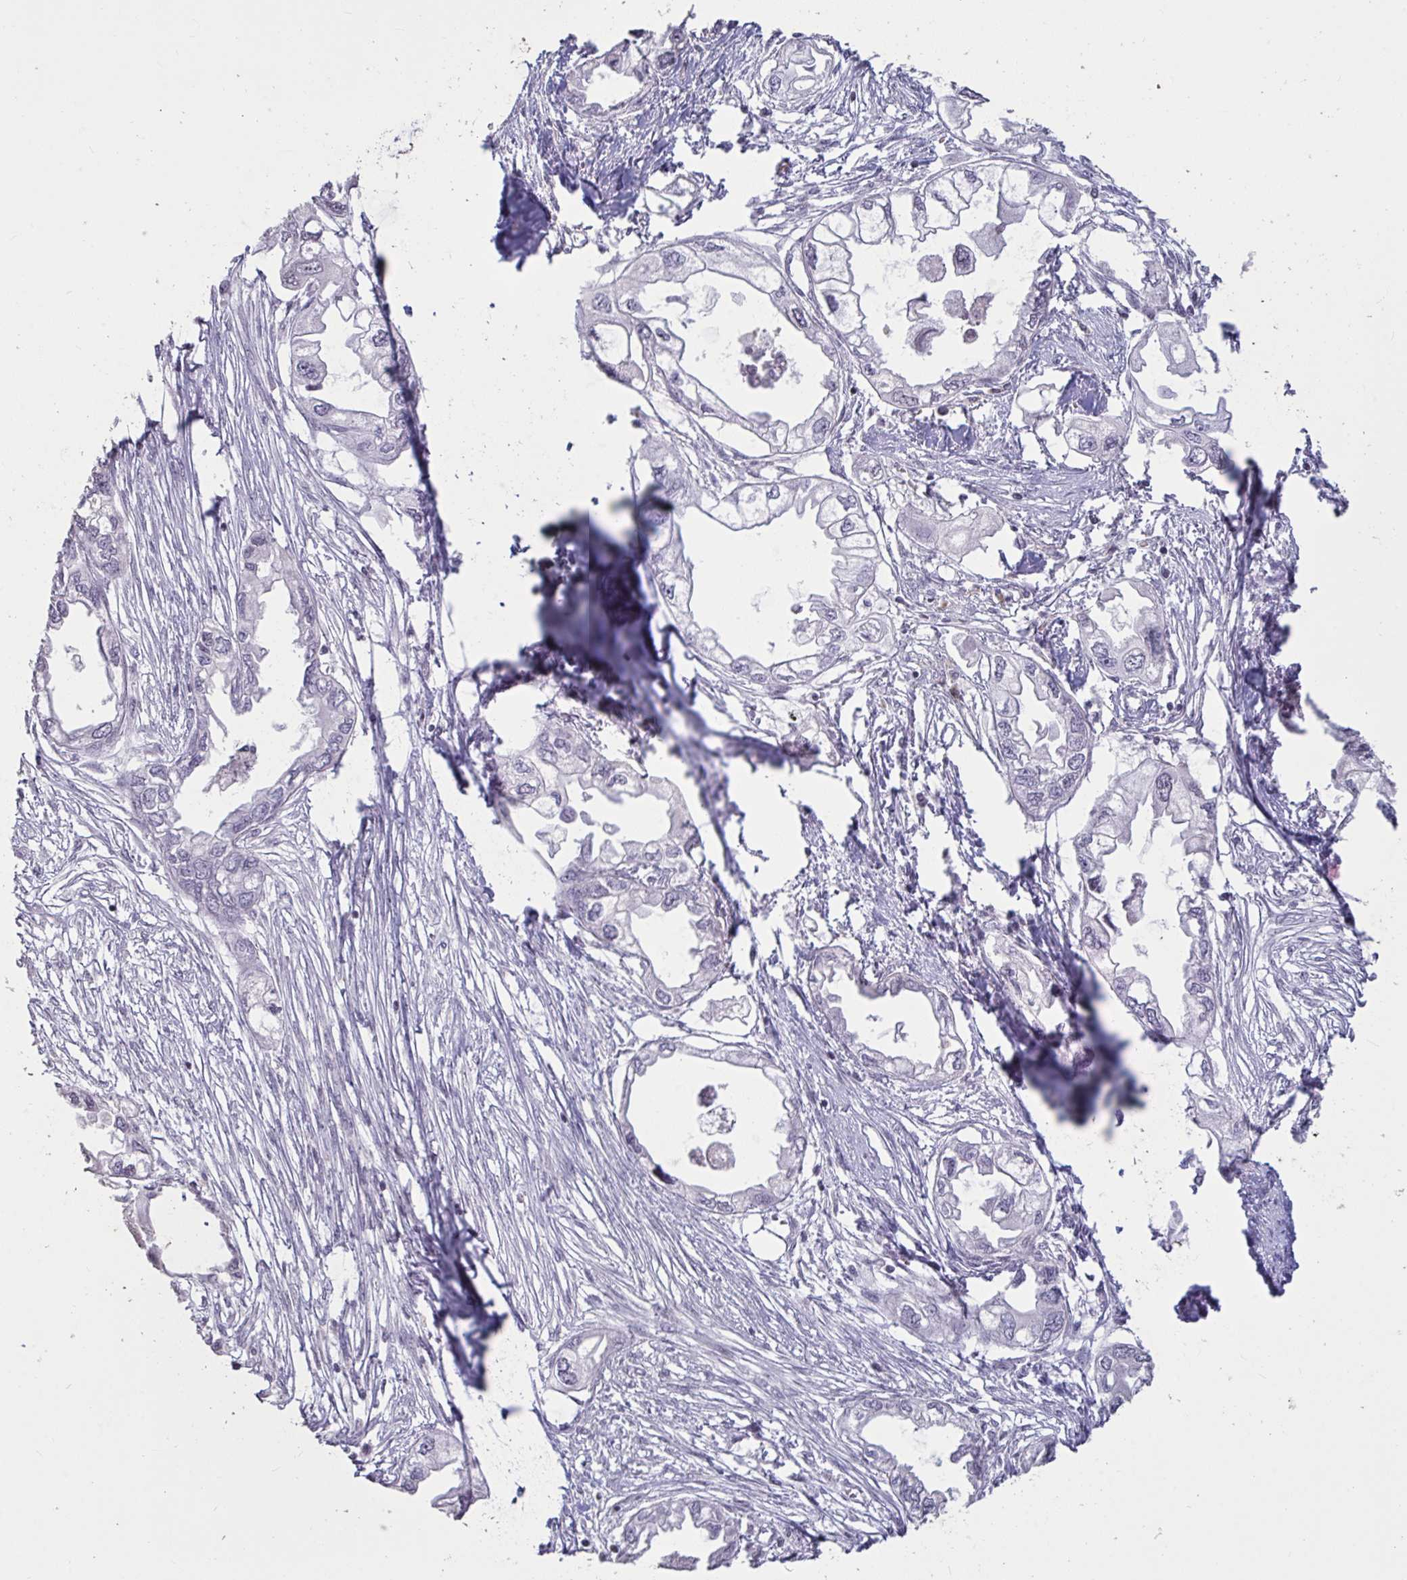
{"staining": {"intensity": "negative", "quantity": "none", "location": "none"}, "tissue": "endometrial cancer", "cell_type": "Tumor cells", "image_type": "cancer", "snomed": [{"axis": "morphology", "description": "Adenocarcinoma, NOS"}, {"axis": "morphology", "description": "Adenocarcinoma, metastatic, NOS"}, {"axis": "topography", "description": "Adipose tissue"}, {"axis": "topography", "description": "Endometrium"}], "caption": "Photomicrograph shows no significant protein expression in tumor cells of adenocarcinoma (endometrial). (DAB (3,3'-diaminobenzidine) immunohistochemistry, high magnification).", "gene": "TBC1D4", "patient": {"sex": "female", "age": 67}}